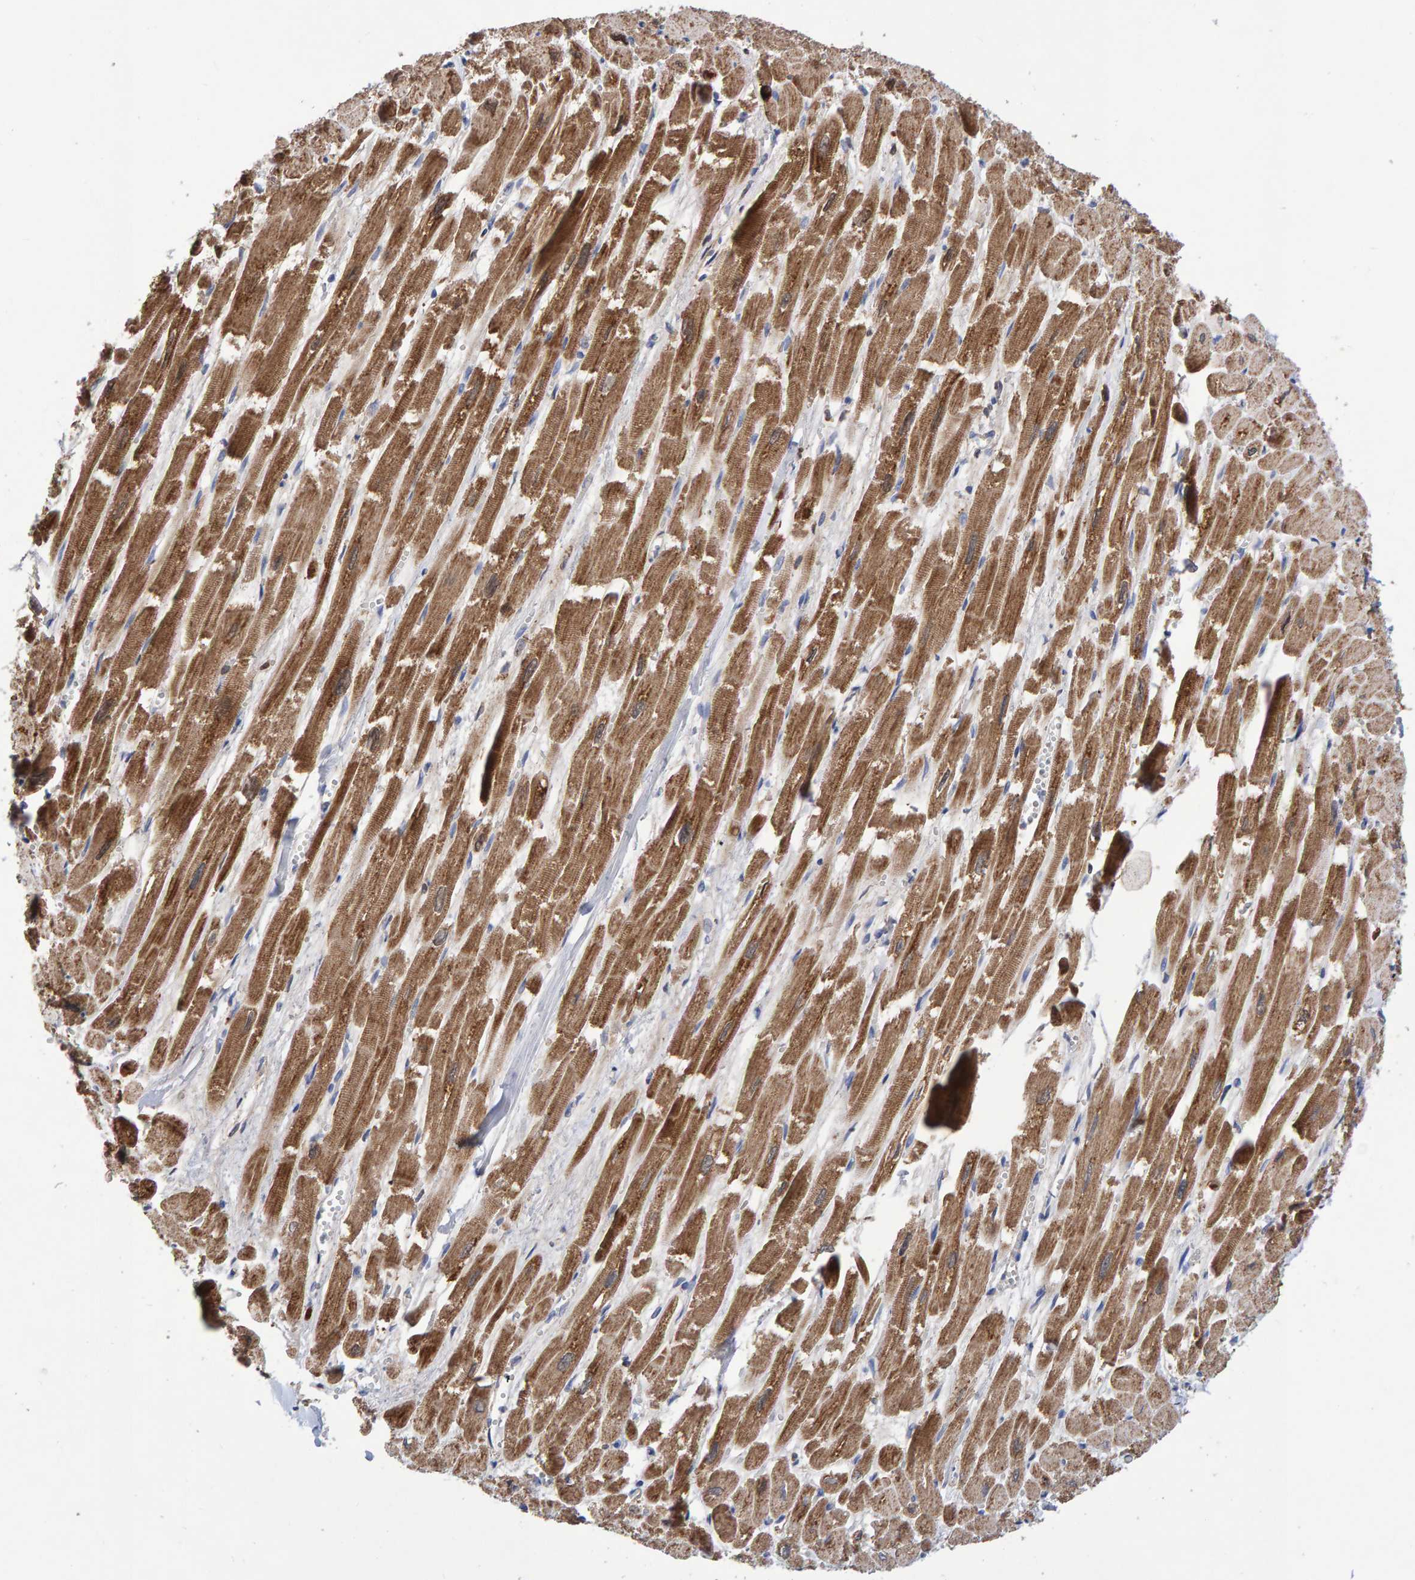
{"staining": {"intensity": "strong", "quantity": ">75%", "location": "cytoplasmic/membranous"}, "tissue": "heart muscle", "cell_type": "Cardiomyocytes", "image_type": "normal", "snomed": [{"axis": "morphology", "description": "Normal tissue, NOS"}, {"axis": "topography", "description": "Heart"}], "caption": "Protein expression analysis of benign heart muscle shows strong cytoplasmic/membranous staining in about >75% of cardiomyocytes. (DAB IHC, brown staining for protein, blue staining for nuclei).", "gene": "EFR3A", "patient": {"sex": "male", "age": 54}}